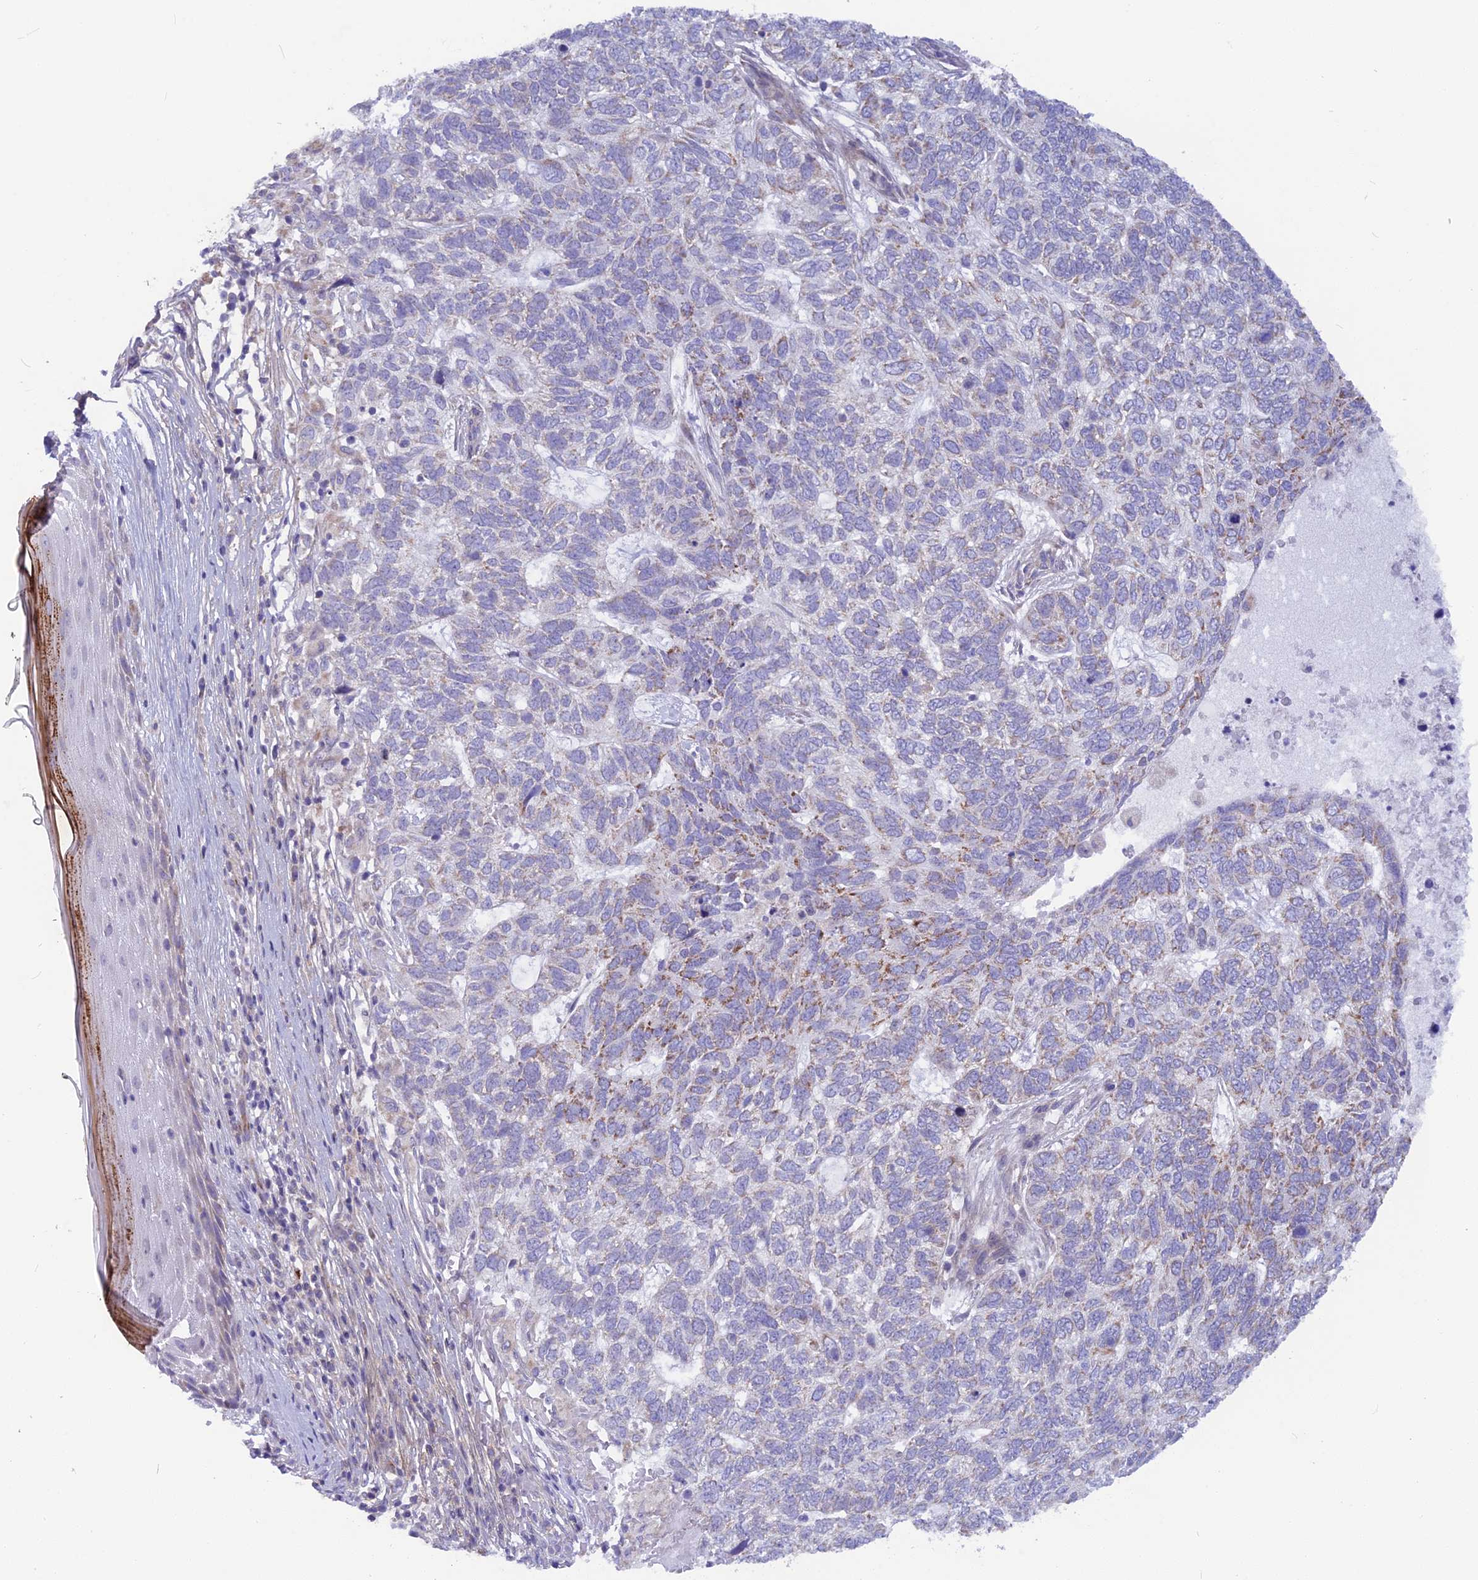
{"staining": {"intensity": "negative", "quantity": "none", "location": "none"}, "tissue": "skin cancer", "cell_type": "Tumor cells", "image_type": "cancer", "snomed": [{"axis": "morphology", "description": "Basal cell carcinoma"}, {"axis": "topography", "description": "Skin"}], "caption": "This is an immunohistochemistry photomicrograph of human basal cell carcinoma (skin). There is no staining in tumor cells.", "gene": "PLAC9", "patient": {"sex": "female", "age": 65}}